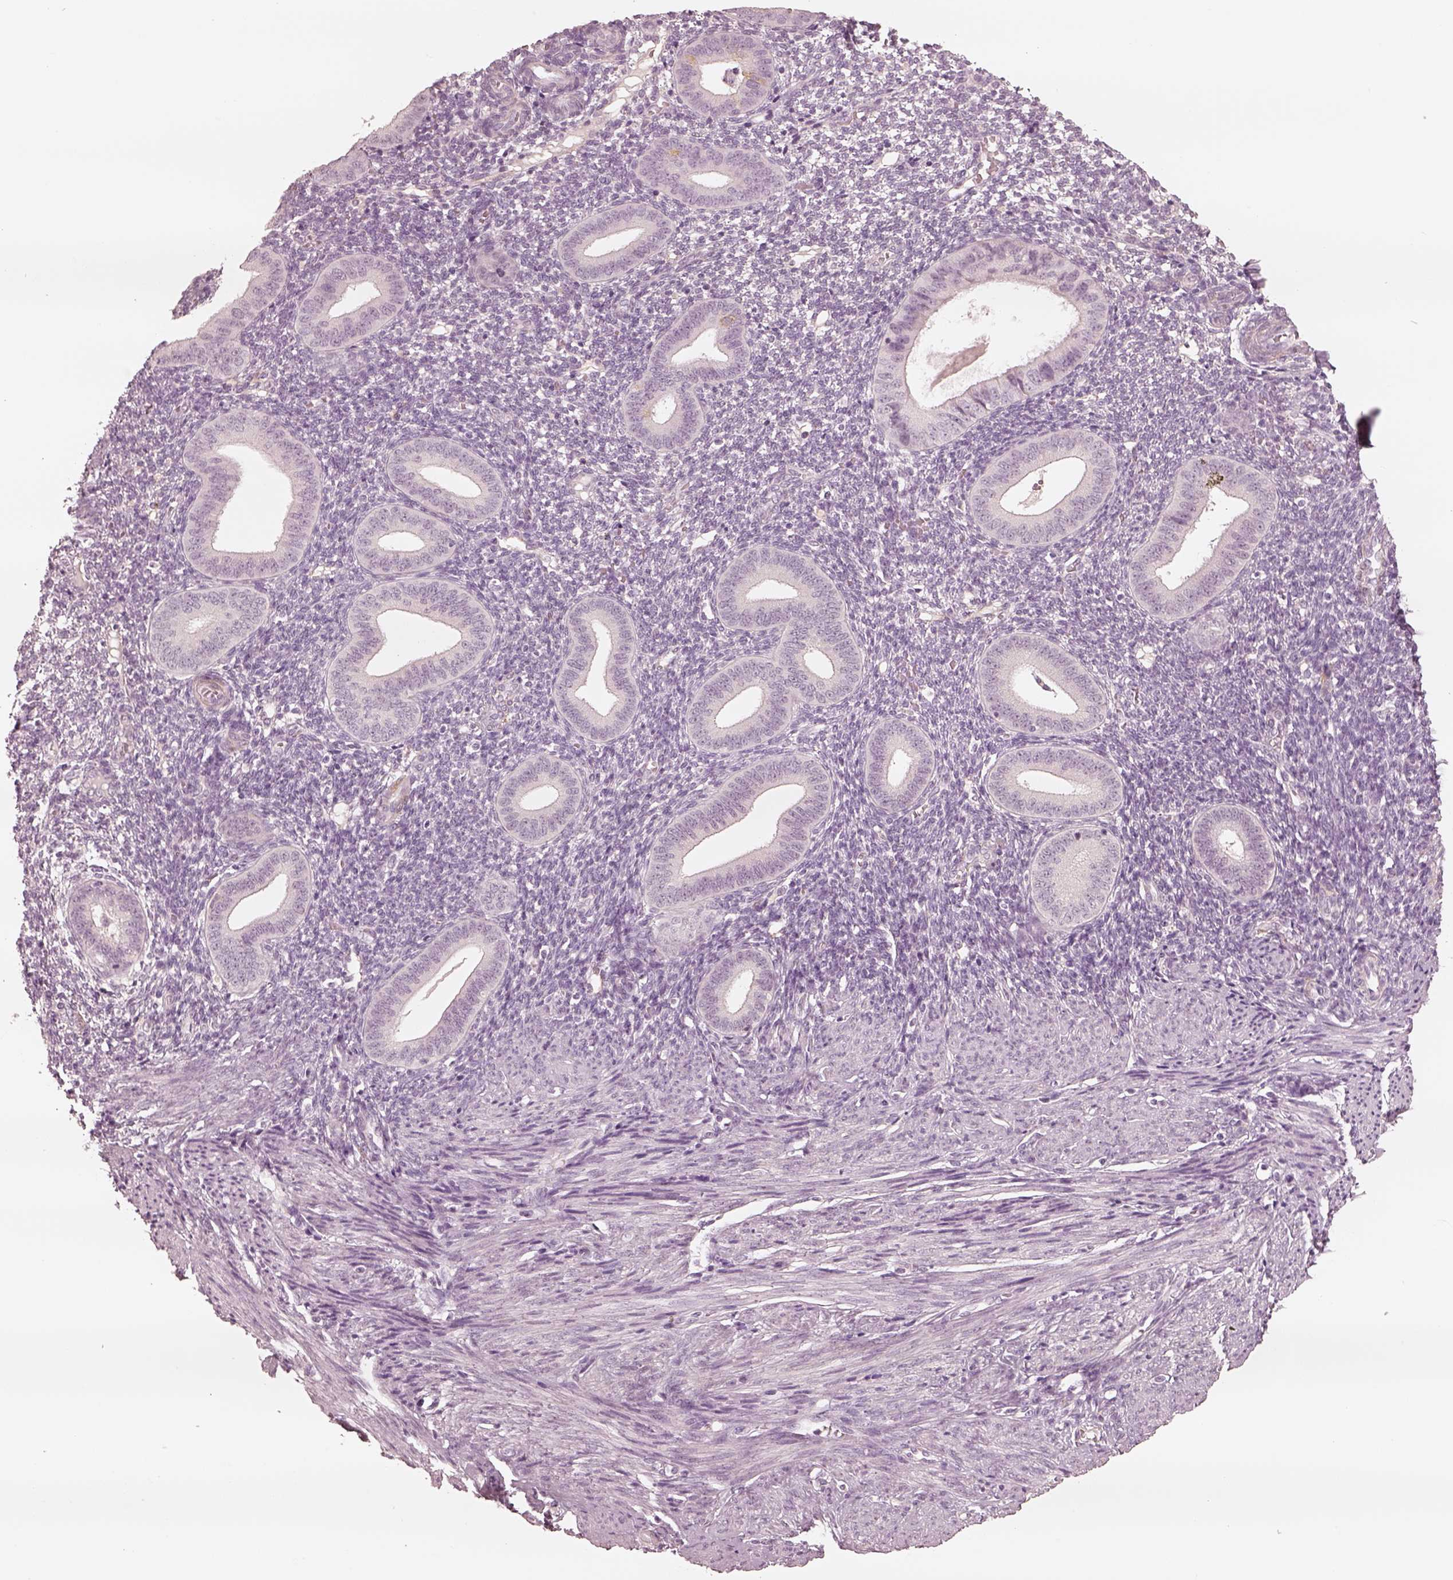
{"staining": {"intensity": "negative", "quantity": "none", "location": "none"}, "tissue": "endometrium", "cell_type": "Cells in endometrial stroma", "image_type": "normal", "snomed": [{"axis": "morphology", "description": "Normal tissue, NOS"}, {"axis": "topography", "description": "Endometrium"}], "caption": "The histopathology image shows no significant staining in cells in endometrial stroma of endometrium. (Immunohistochemistry (ihc), brightfield microscopy, high magnification).", "gene": "DNAAF9", "patient": {"sex": "female", "age": 40}}